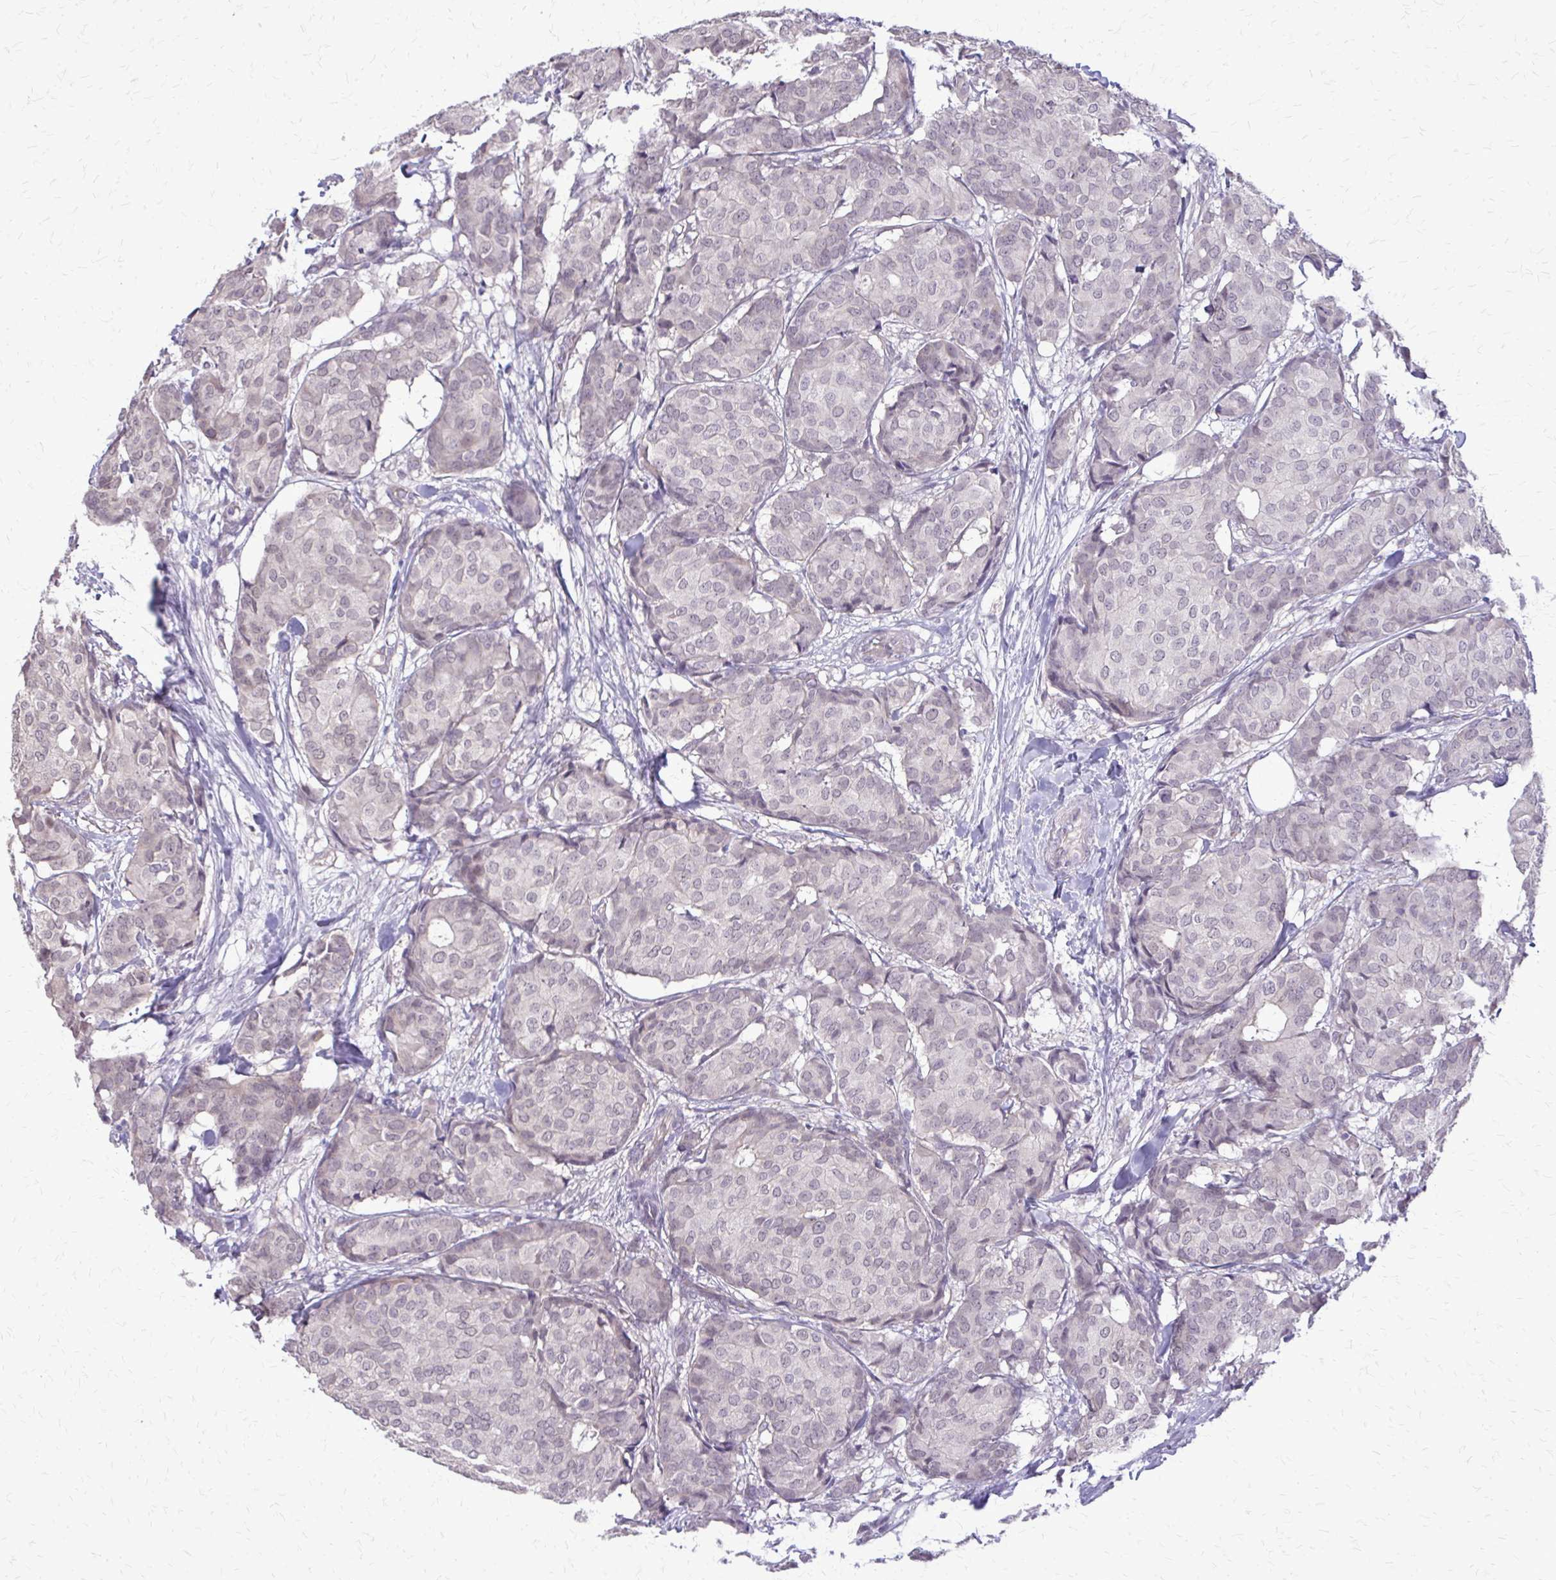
{"staining": {"intensity": "negative", "quantity": "none", "location": "none"}, "tissue": "breast cancer", "cell_type": "Tumor cells", "image_type": "cancer", "snomed": [{"axis": "morphology", "description": "Duct carcinoma"}, {"axis": "topography", "description": "Breast"}], "caption": "An image of breast intraductal carcinoma stained for a protein reveals no brown staining in tumor cells. (DAB (3,3'-diaminobenzidine) immunohistochemistry, high magnification).", "gene": "PLCB1", "patient": {"sex": "female", "age": 75}}